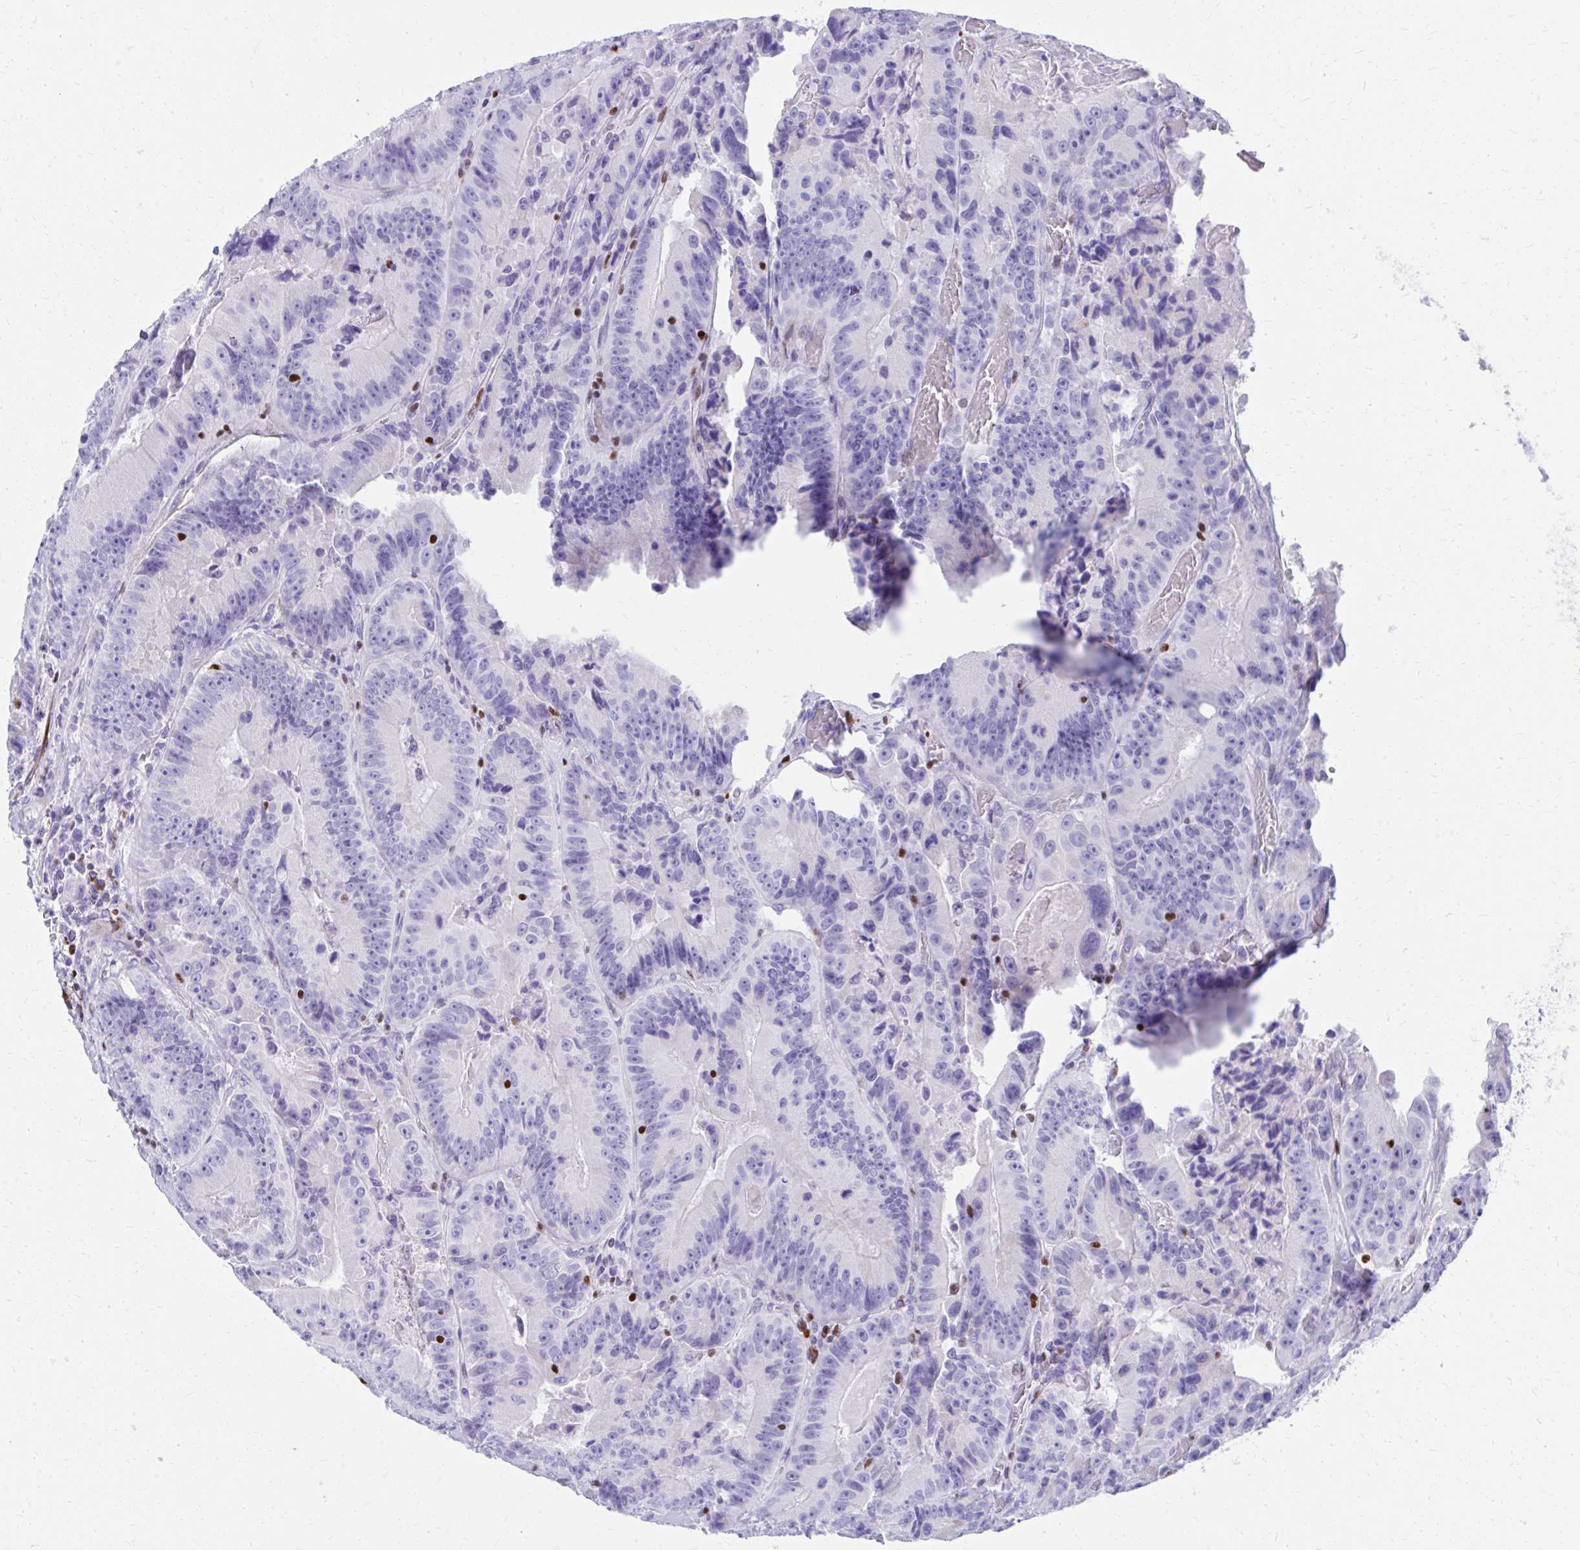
{"staining": {"intensity": "negative", "quantity": "none", "location": "none"}, "tissue": "colorectal cancer", "cell_type": "Tumor cells", "image_type": "cancer", "snomed": [{"axis": "morphology", "description": "Adenocarcinoma, NOS"}, {"axis": "topography", "description": "Colon"}], "caption": "This is an immunohistochemistry photomicrograph of adenocarcinoma (colorectal). There is no positivity in tumor cells.", "gene": "RUNX3", "patient": {"sex": "female", "age": 86}}